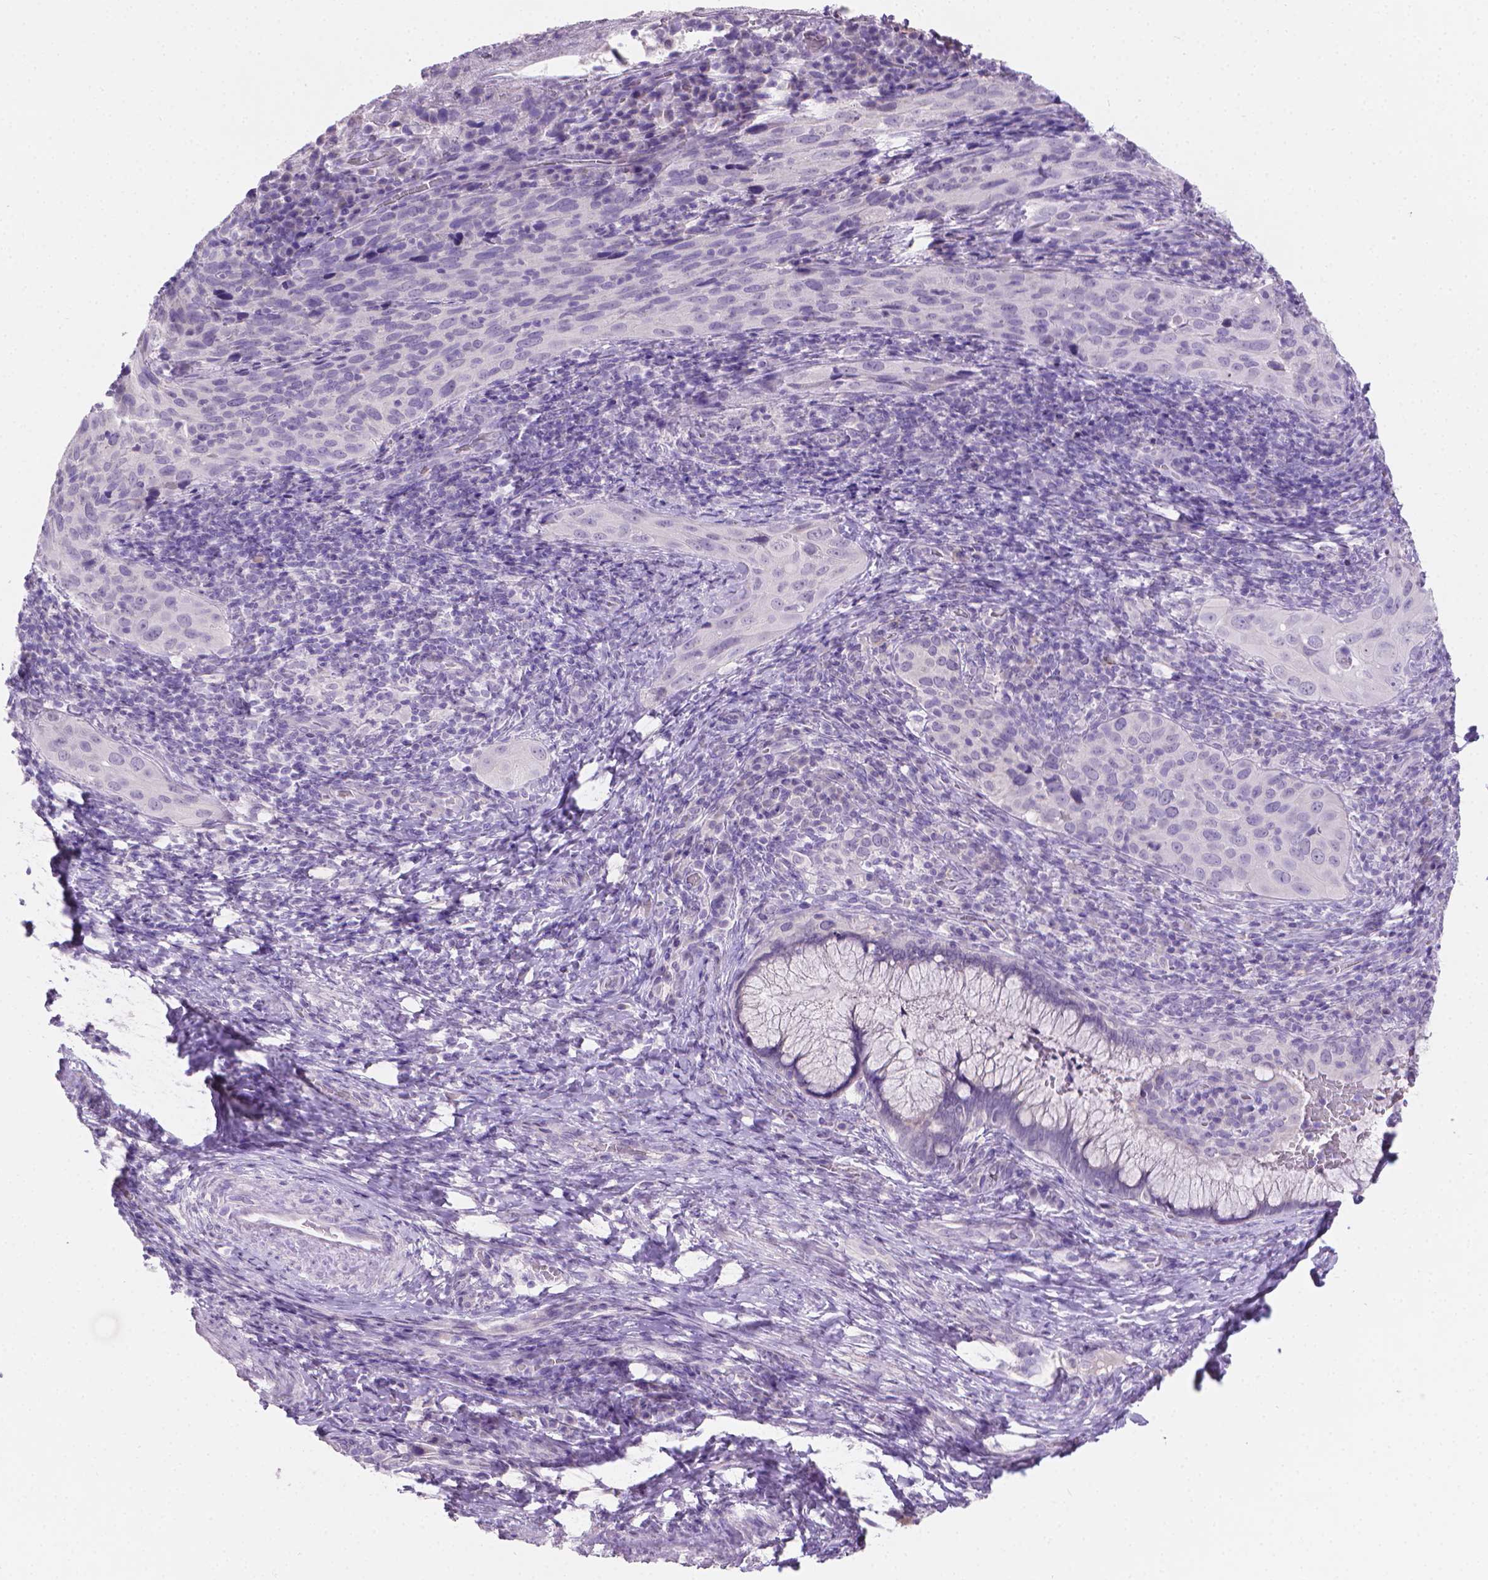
{"staining": {"intensity": "negative", "quantity": "none", "location": "none"}, "tissue": "cervical cancer", "cell_type": "Tumor cells", "image_type": "cancer", "snomed": [{"axis": "morphology", "description": "Normal tissue, NOS"}, {"axis": "morphology", "description": "Squamous cell carcinoma, NOS"}, {"axis": "topography", "description": "Cervix"}], "caption": "DAB (3,3'-diaminobenzidine) immunohistochemical staining of human cervical cancer reveals no significant staining in tumor cells.", "gene": "TNNI2", "patient": {"sex": "female", "age": 51}}